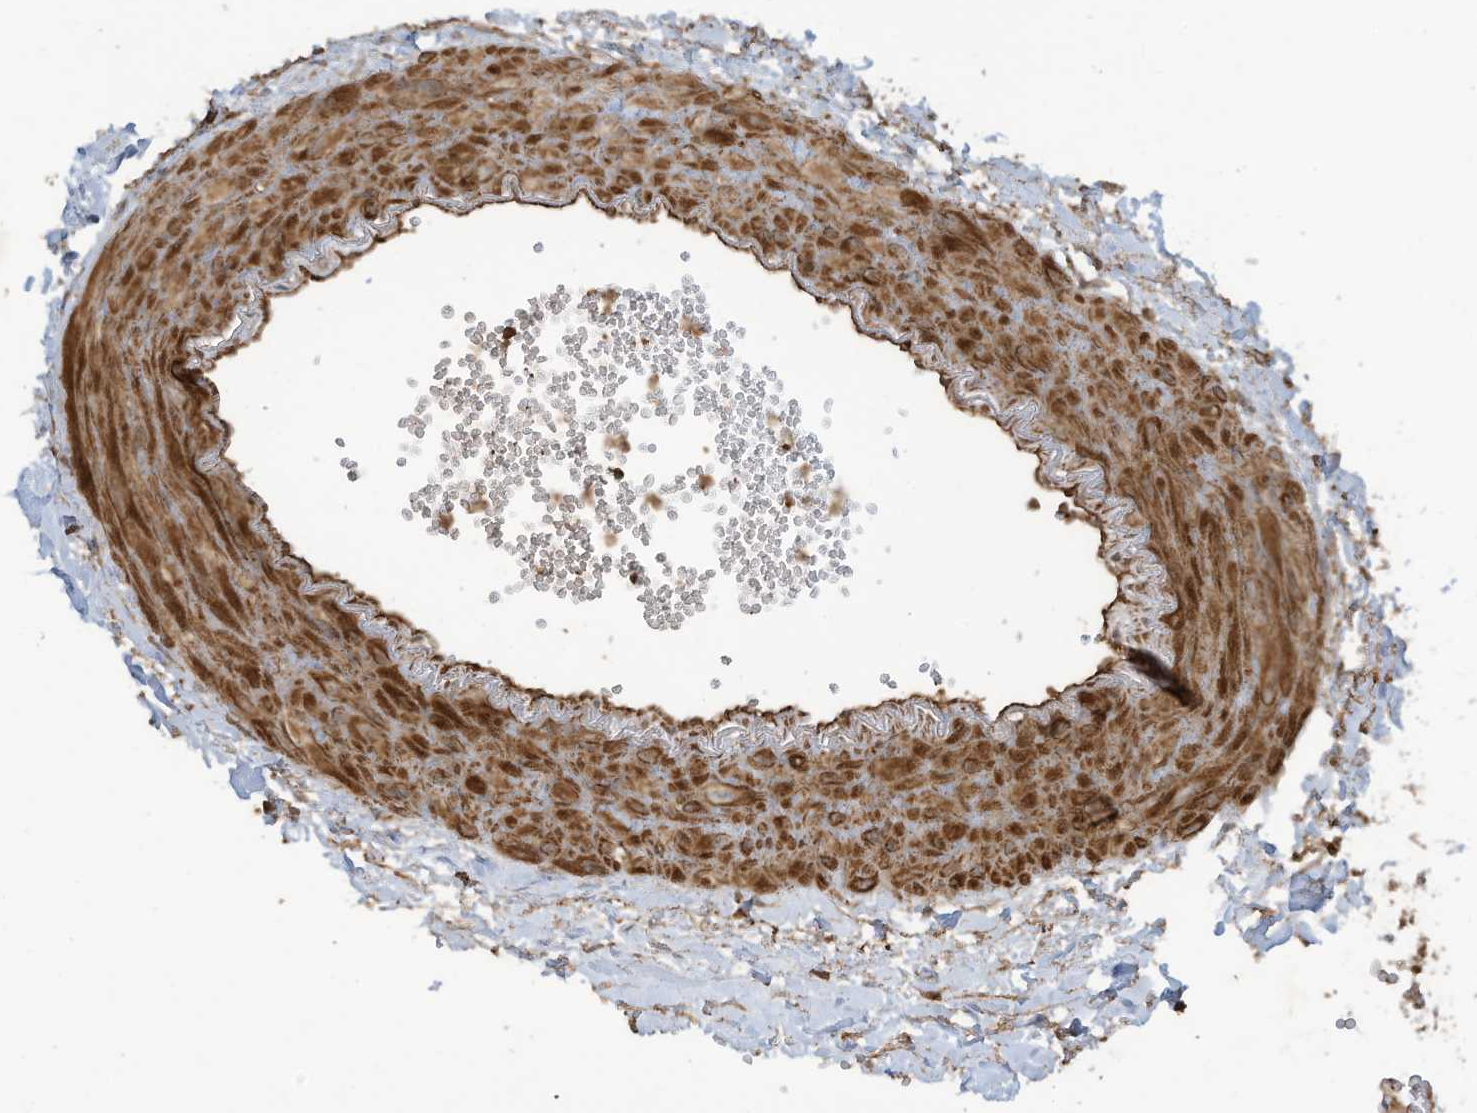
{"staining": {"intensity": "strong", "quantity": ">75%", "location": "cytoplasmic/membranous"}, "tissue": "gallbladder", "cell_type": "Glandular cells", "image_type": "normal", "snomed": [{"axis": "morphology", "description": "Normal tissue, NOS"}, {"axis": "topography", "description": "Gallbladder"}], "caption": "Immunohistochemical staining of benign human gallbladder shows >75% levels of strong cytoplasmic/membranous protein expression in about >75% of glandular cells.", "gene": "DDIT4", "patient": {"sex": "male", "age": 55}}